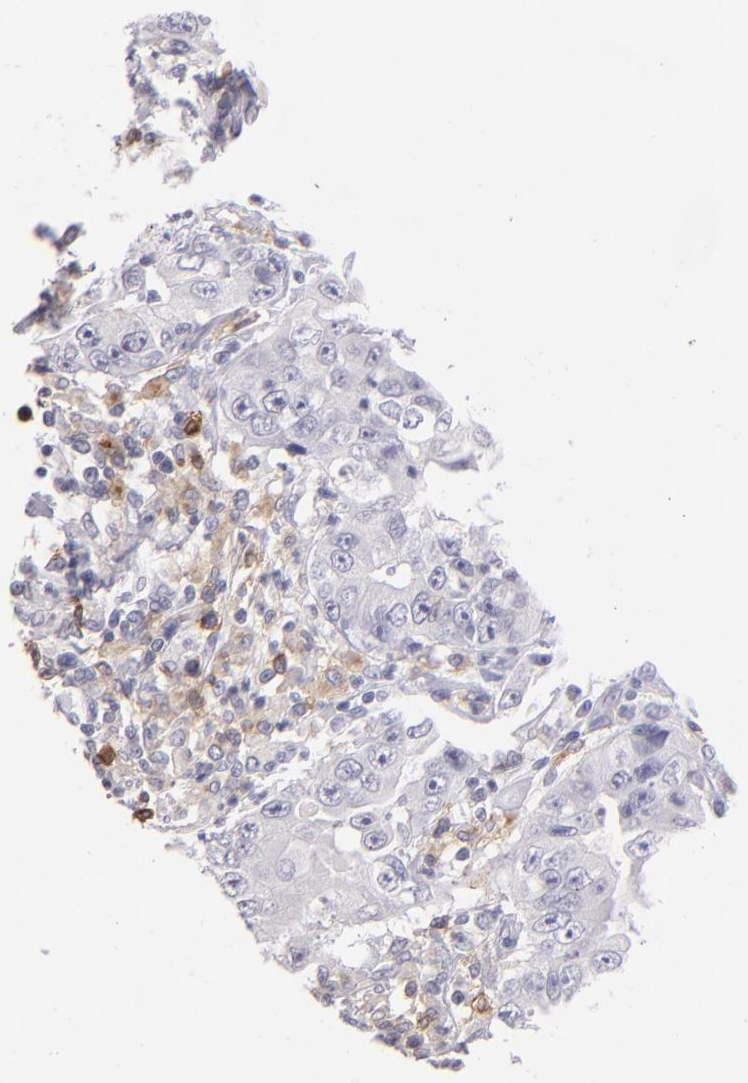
{"staining": {"intensity": "negative", "quantity": "none", "location": "none"}, "tissue": "lung cancer", "cell_type": "Tumor cells", "image_type": "cancer", "snomed": [{"axis": "morphology", "description": "Squamous cell carcinoma, NOS"}, {"axis": "topography", "description": "Lung"}], "caption": "This micrograph is of lung squamous cell carcinoma stained with immunohistochemistry (IHC) to label a protein in brown with the nuclei are counter-stained blue. There is no staining in tumor cells. (Stains: DAB (3,3'-diaminobenzidine) immunohistochemistry with hematoxylin counter stain, Microscopy: brightfield microscopy at high magnification).", "gene": "IL2RA", "patient": {"sex": "male", "age": 64}}